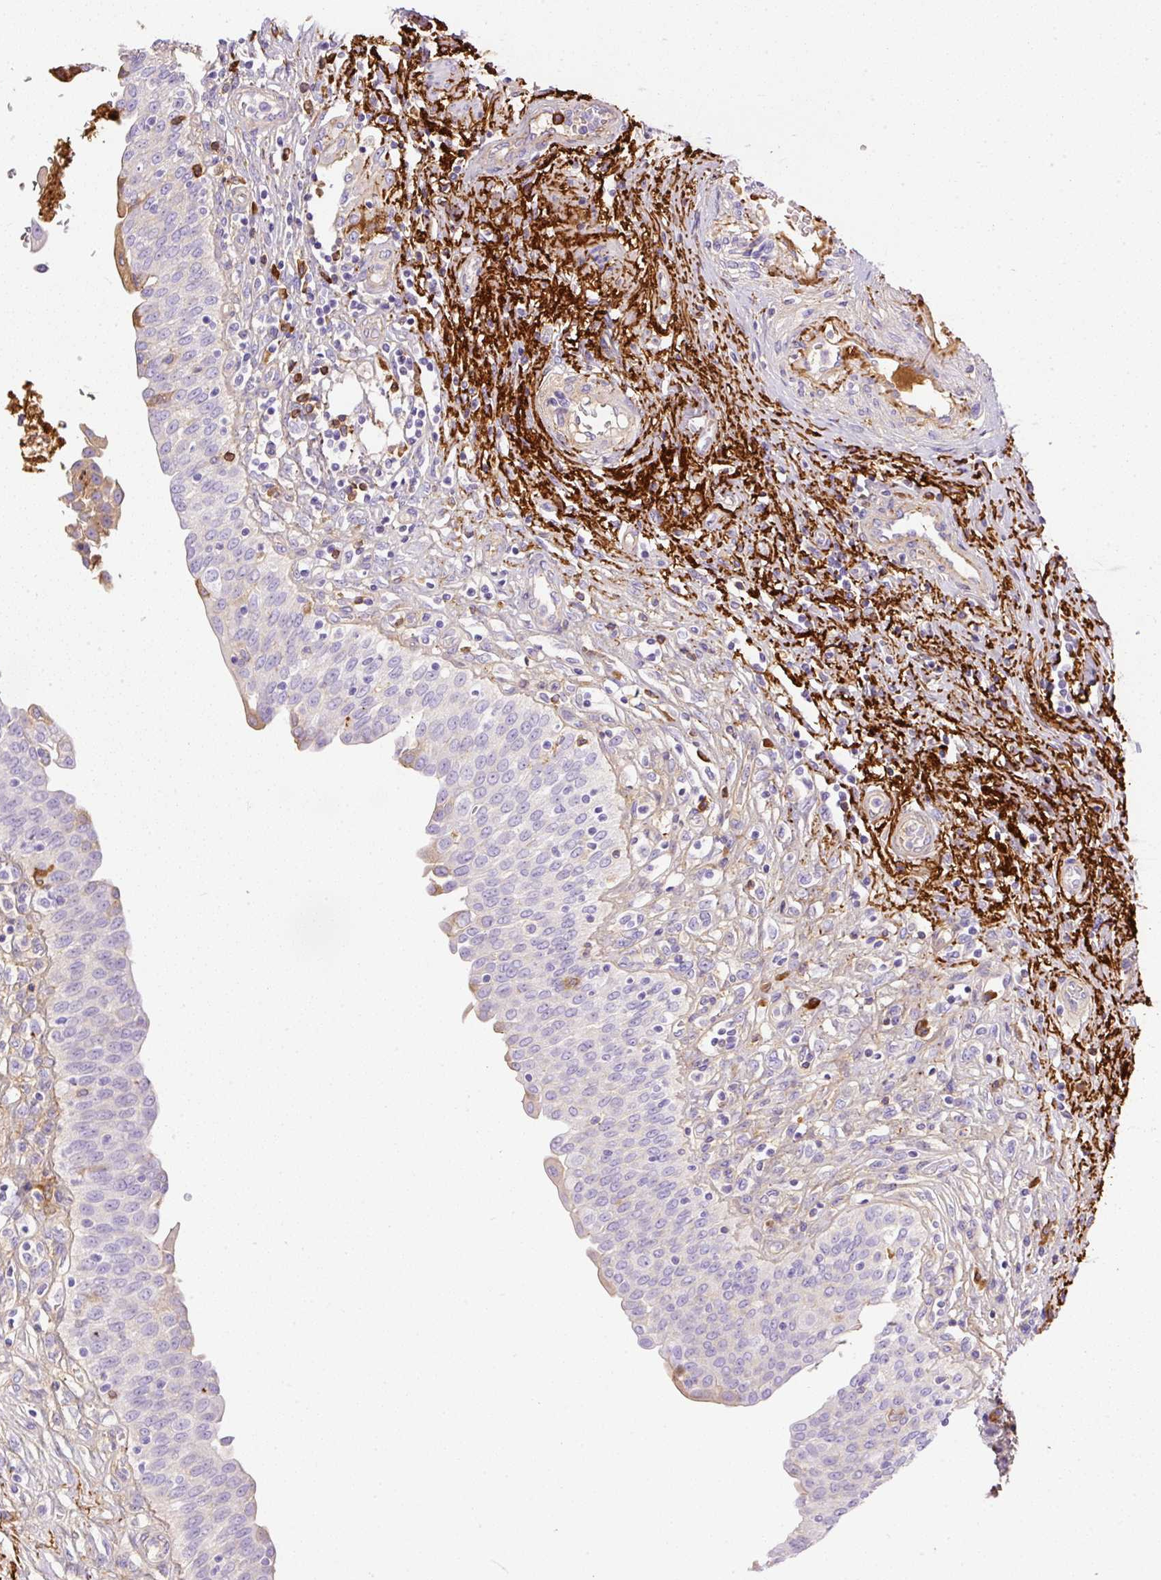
{"staining": {"intensity": "negative", "quantity": "none", "location": "none"}, "tissue": "urinary bladder", "cell_type": "Urothelial cells", "image_type": "normal", "snomed": [{"axis": "morphology", "description": "Normal tissue, NOS"}, {"axis": "topography", "description": "Urinary bladder"}], "caption": "High magnification brightfield microscopy of unremarkable urinary bladder stained with DAB (brown) and counterstained with hematoxylin (blue): urothelial cells show no significant staining. The staining was performed using DAB to visualize the protein expression in brown, while the nuclei were stained in blue with hematoxylin (Magnification: 20x).", "gene": "APCS", "patient": {"sex": "male", "age": 71}}